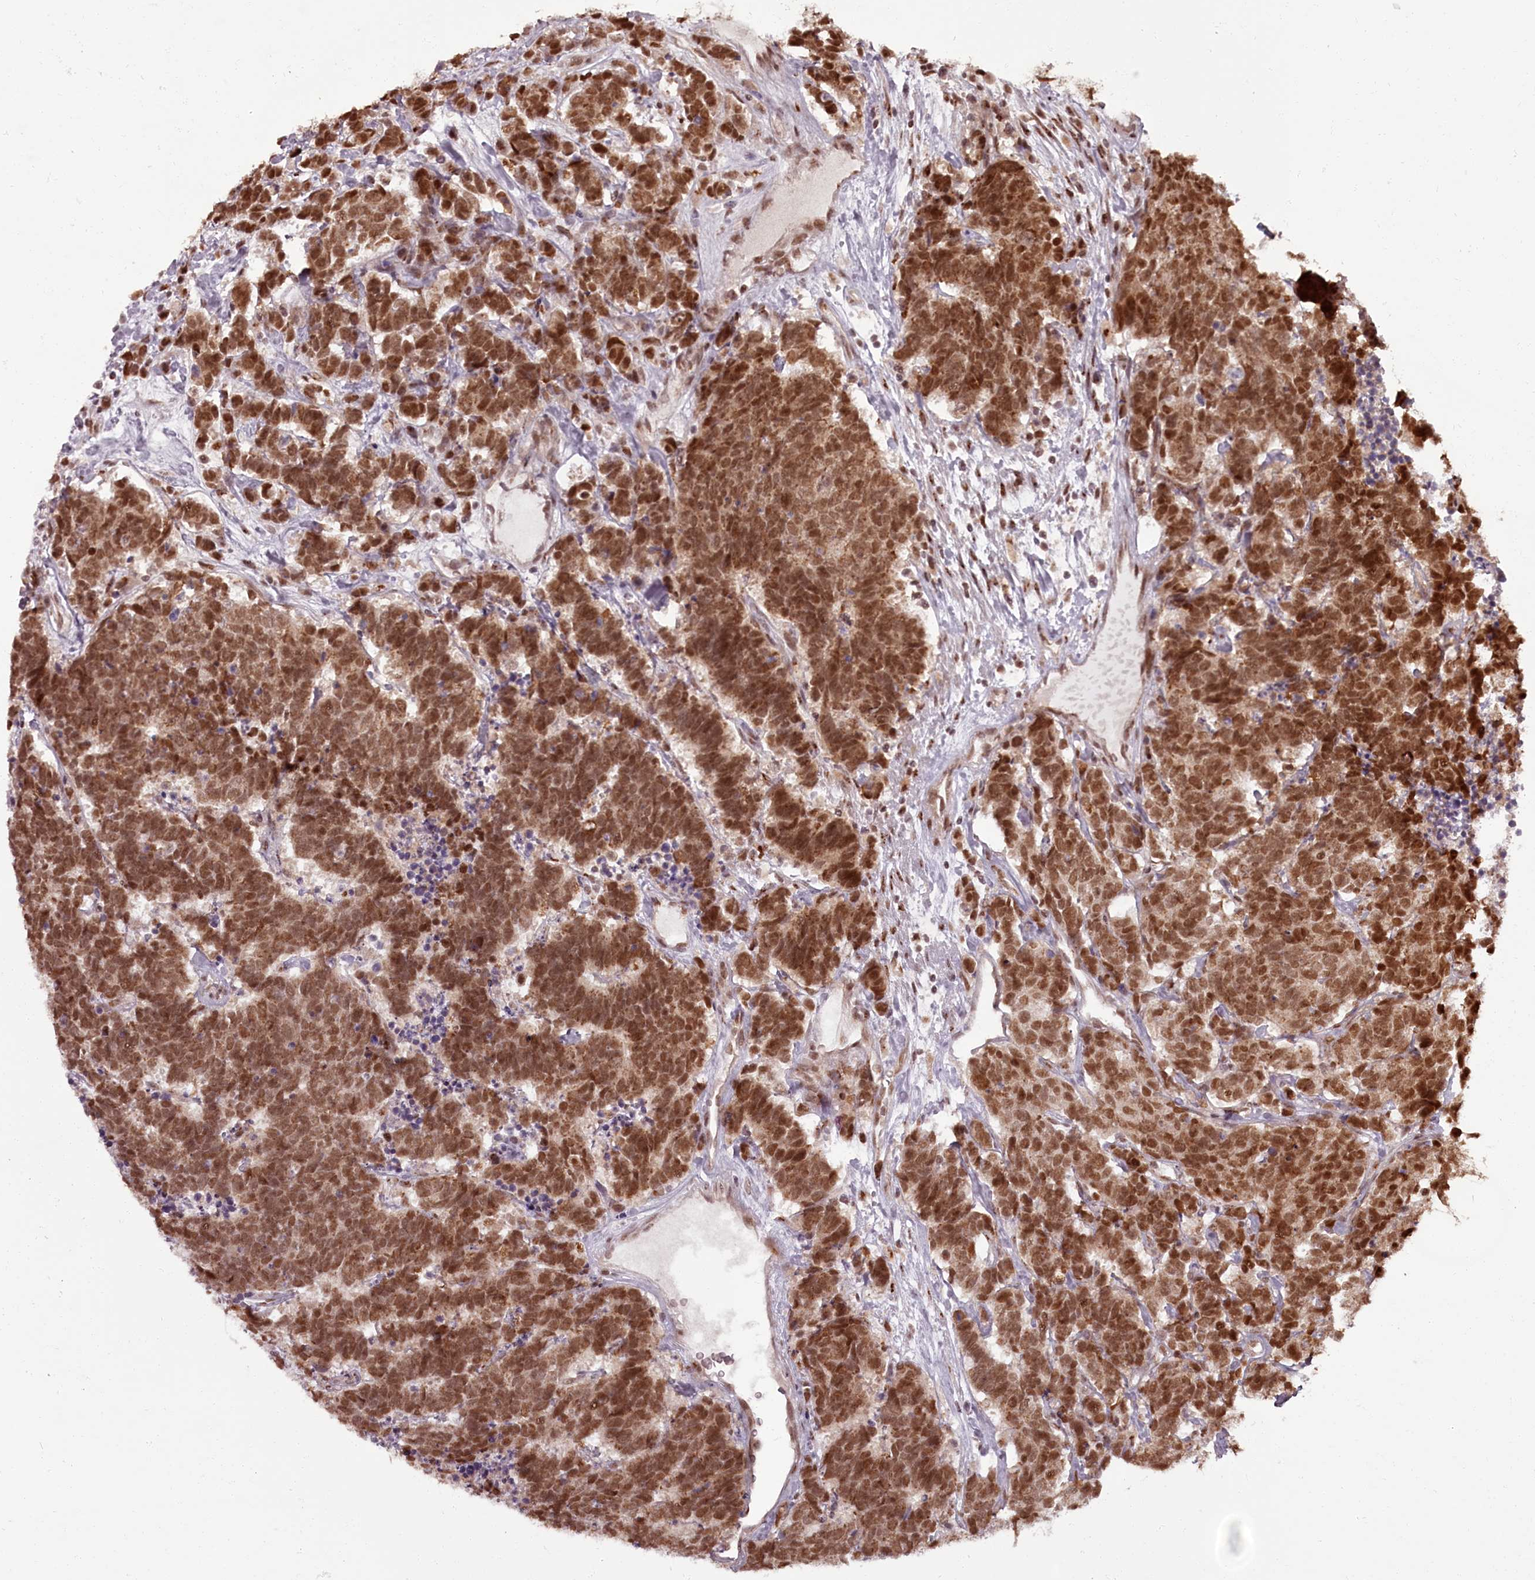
{"staining": {"intensity": "moderate", "quantity": ">75%", "location": "cytoplasmic/membranous,nuclear"}, "tissue": "carcinoid", "cell_type": "Tumor cells", "image_type": "cancer", "snomed": [{"axis": "morphology", "description": "Carcinoma, NOS"}, {"axis": "morphology", "description": "Carcinoid, malignant, NOS"}, {"axis": "topography", "description": "Urinary bladder"}], "caption": "Immunohistochemical staining of carcinoma demonstrates medium levels of moderate cytoplasmic/membranous and nuclear positivity in approximately >75% of tumor cells.", "gene": "CEP83", "patient": {"sex": "male", "age": 57}}